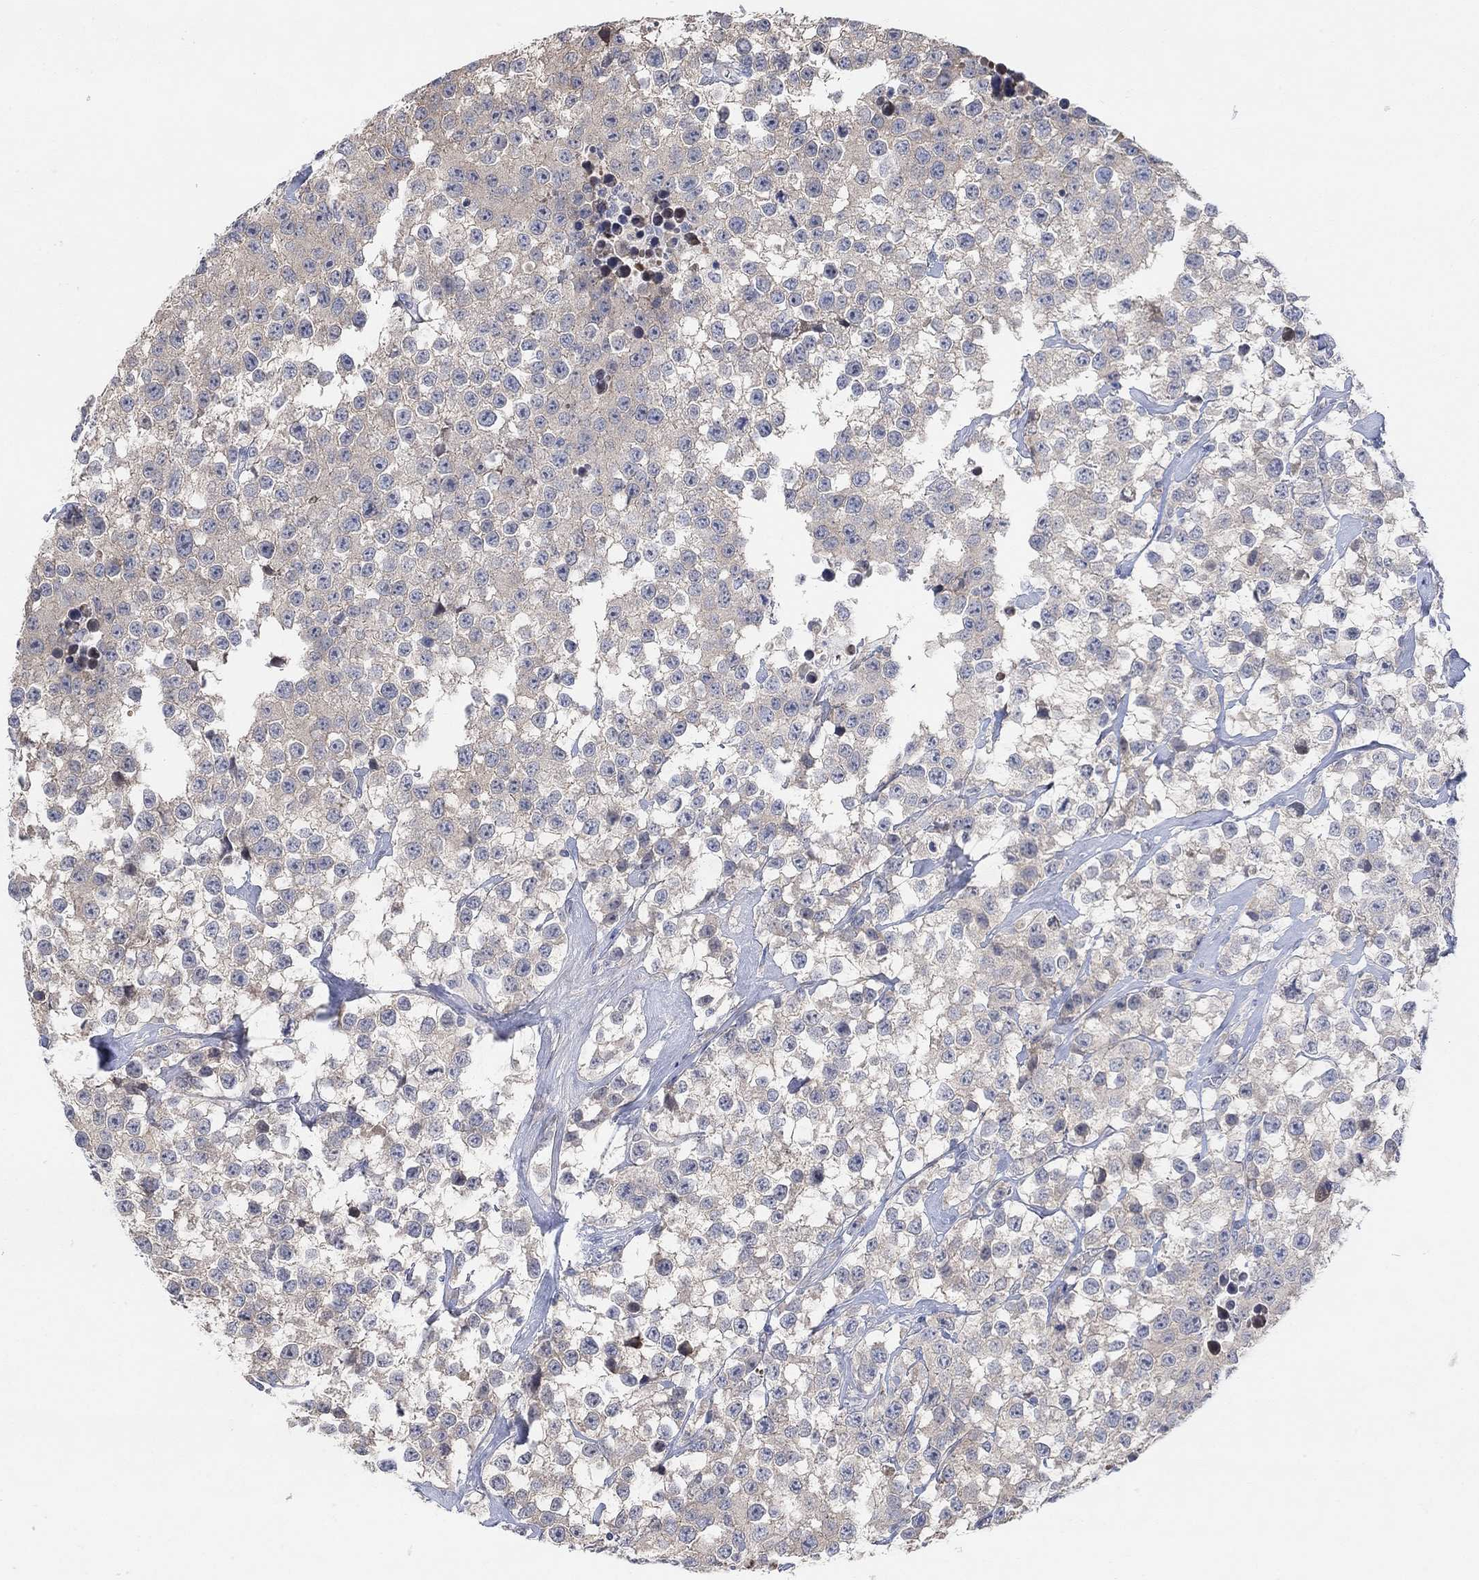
{"staining": {"intensity": "weak", "quantity": "<25%", "location": "cytoplasmic/membranous"}, "tissue": "testis cancer", "cell_type": "Tumor cells", "image_type": "cancer", "snomed": [{"axis": "morphology", "description": "Seminoma, NOS"}, {"axis": "topography", "description": "Testis"}], "caption": "An immunohistochemistry histopathology image of testis cancer is shown. There is no staining in tumor cells of testis cancer.", "gene": "CNTF", "patient": {"sex": "male", "age": 59}}